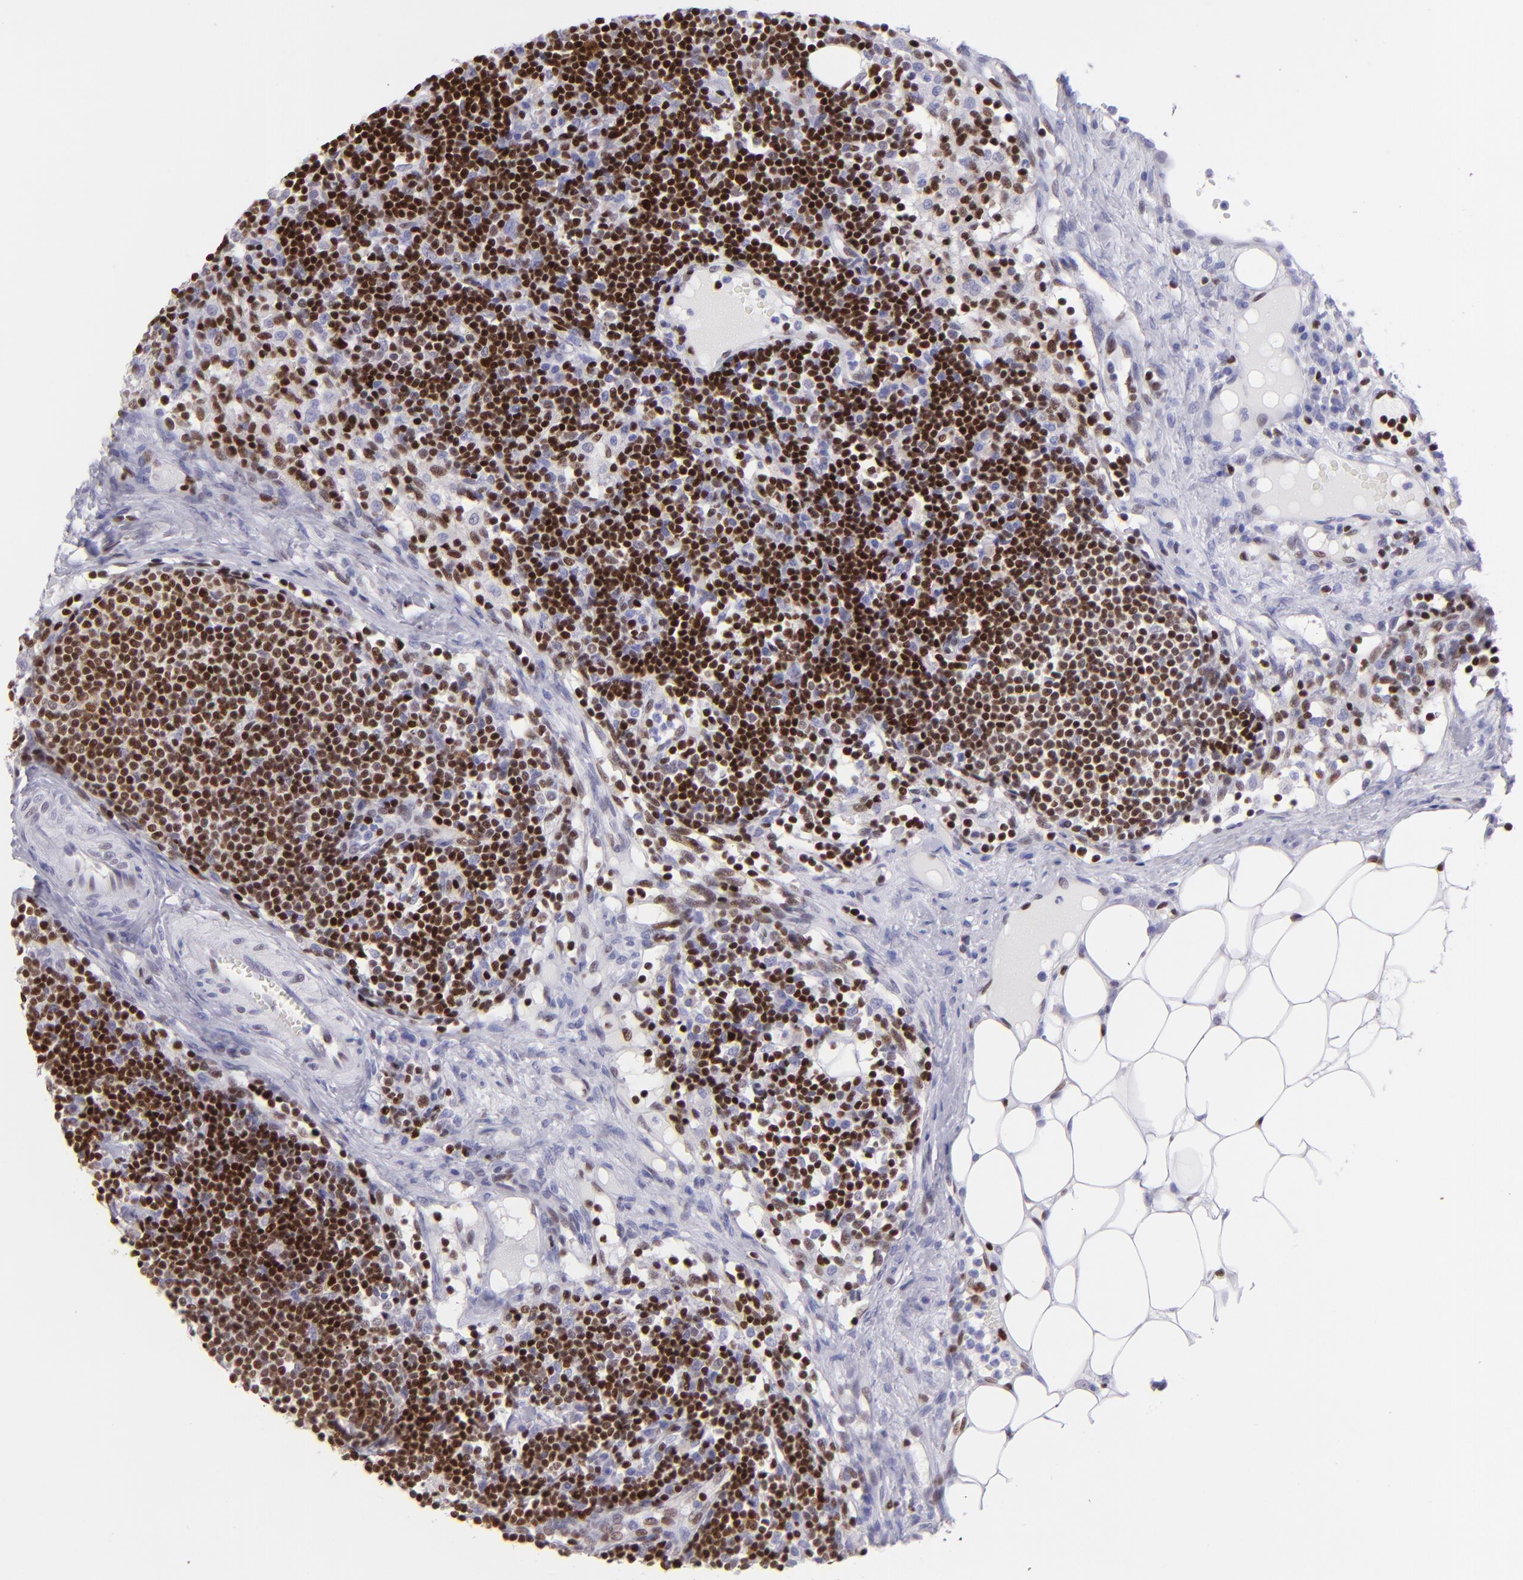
{"staining": {"intensity": "strong", "quantity": "25%-75%", "location": "nuclear"}, "tissue": "lymph node", "cell_type": "Non-germinal center cells", "image_type": "normal", "snomed": [{"axis": "morphology", "description": "Normal tissue, NOS"}, {"axis": "topography", "description": "Lymph node"}], "caption": "The immunohistochemical stain shows strong nuclear positivity in non-germinal center cells of normal lymph node.", "gene": "ETS1", "patient": {"sex": "female", "age": 42}}